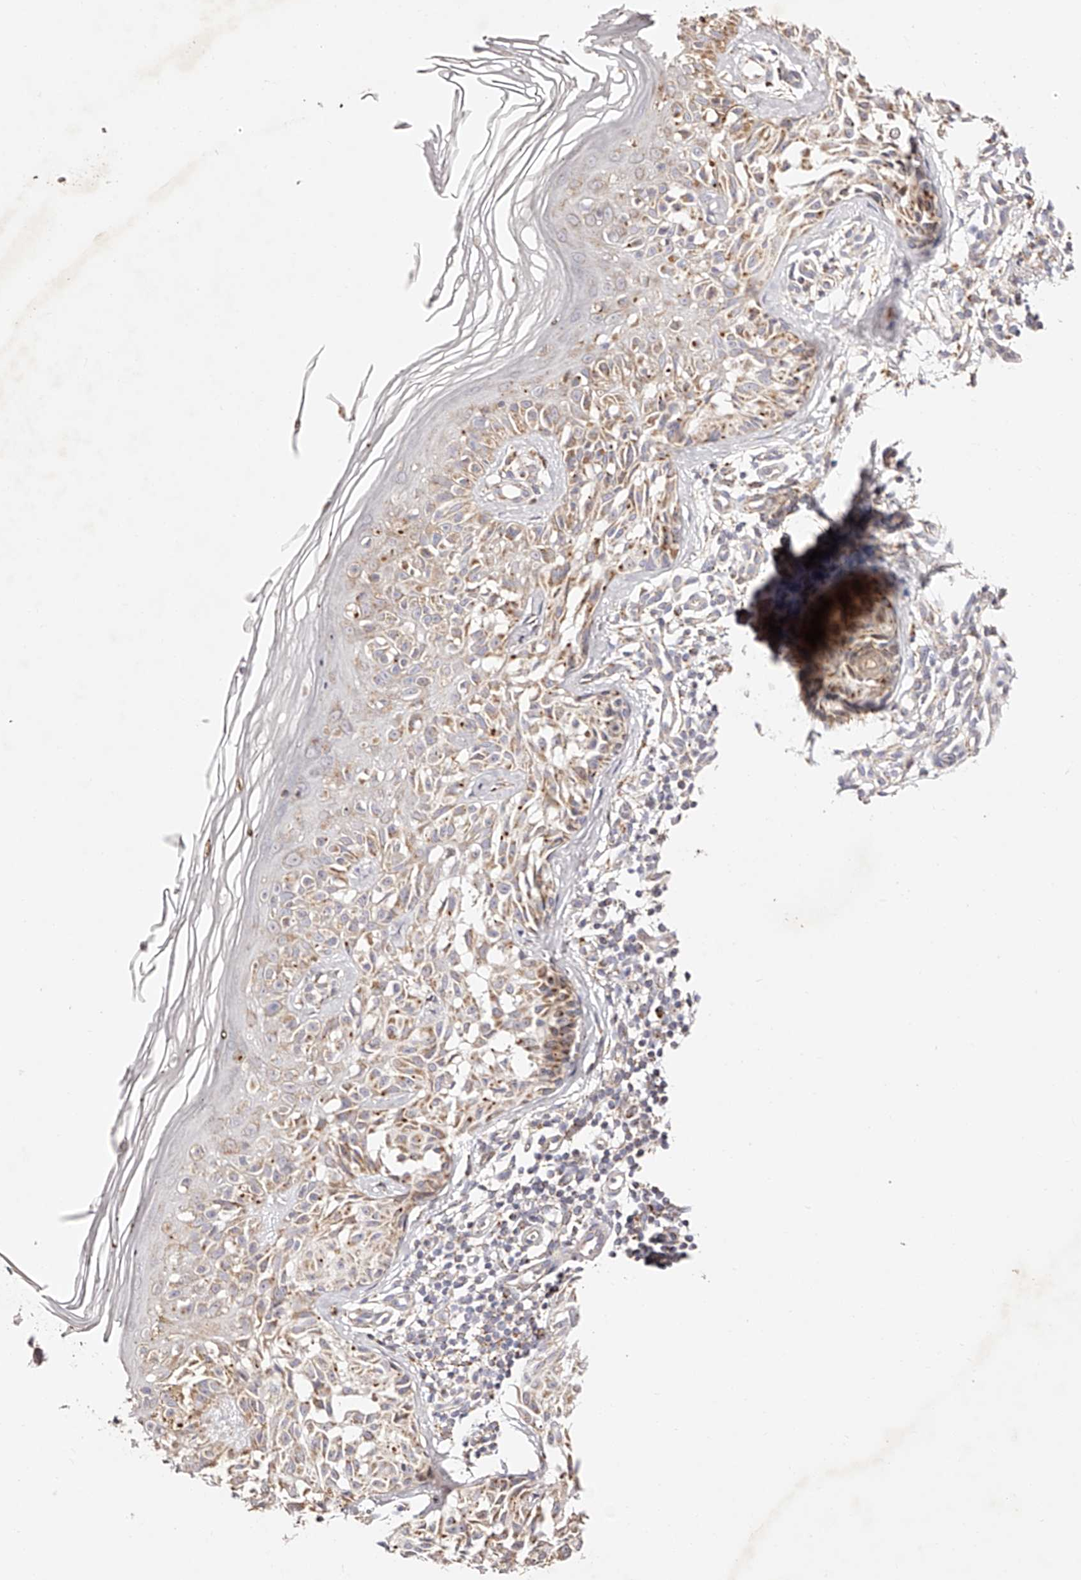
{"staining": {"intensity": "weak", "quantity": ">75%", "location": "cytoplasmic/membranous"}, "tissue": "melanoma", "cell_type": "Tumor cells", "image_type": "cancer", "snomed": [{"axis": "morphology", "description": "Malignant melanoma, NOS"}, {"axis": "topography", "description": "Skin"}], "caption": "IHC (DAB (3,3'-diaminobenzidine)) staining of human malignant melanoma shows weak cytoplasmic/membranous protein positivity in approximately >75% of tumor cells.", "gene": "NDUFV3", "patient": {"sex": "female", "age": 50}}